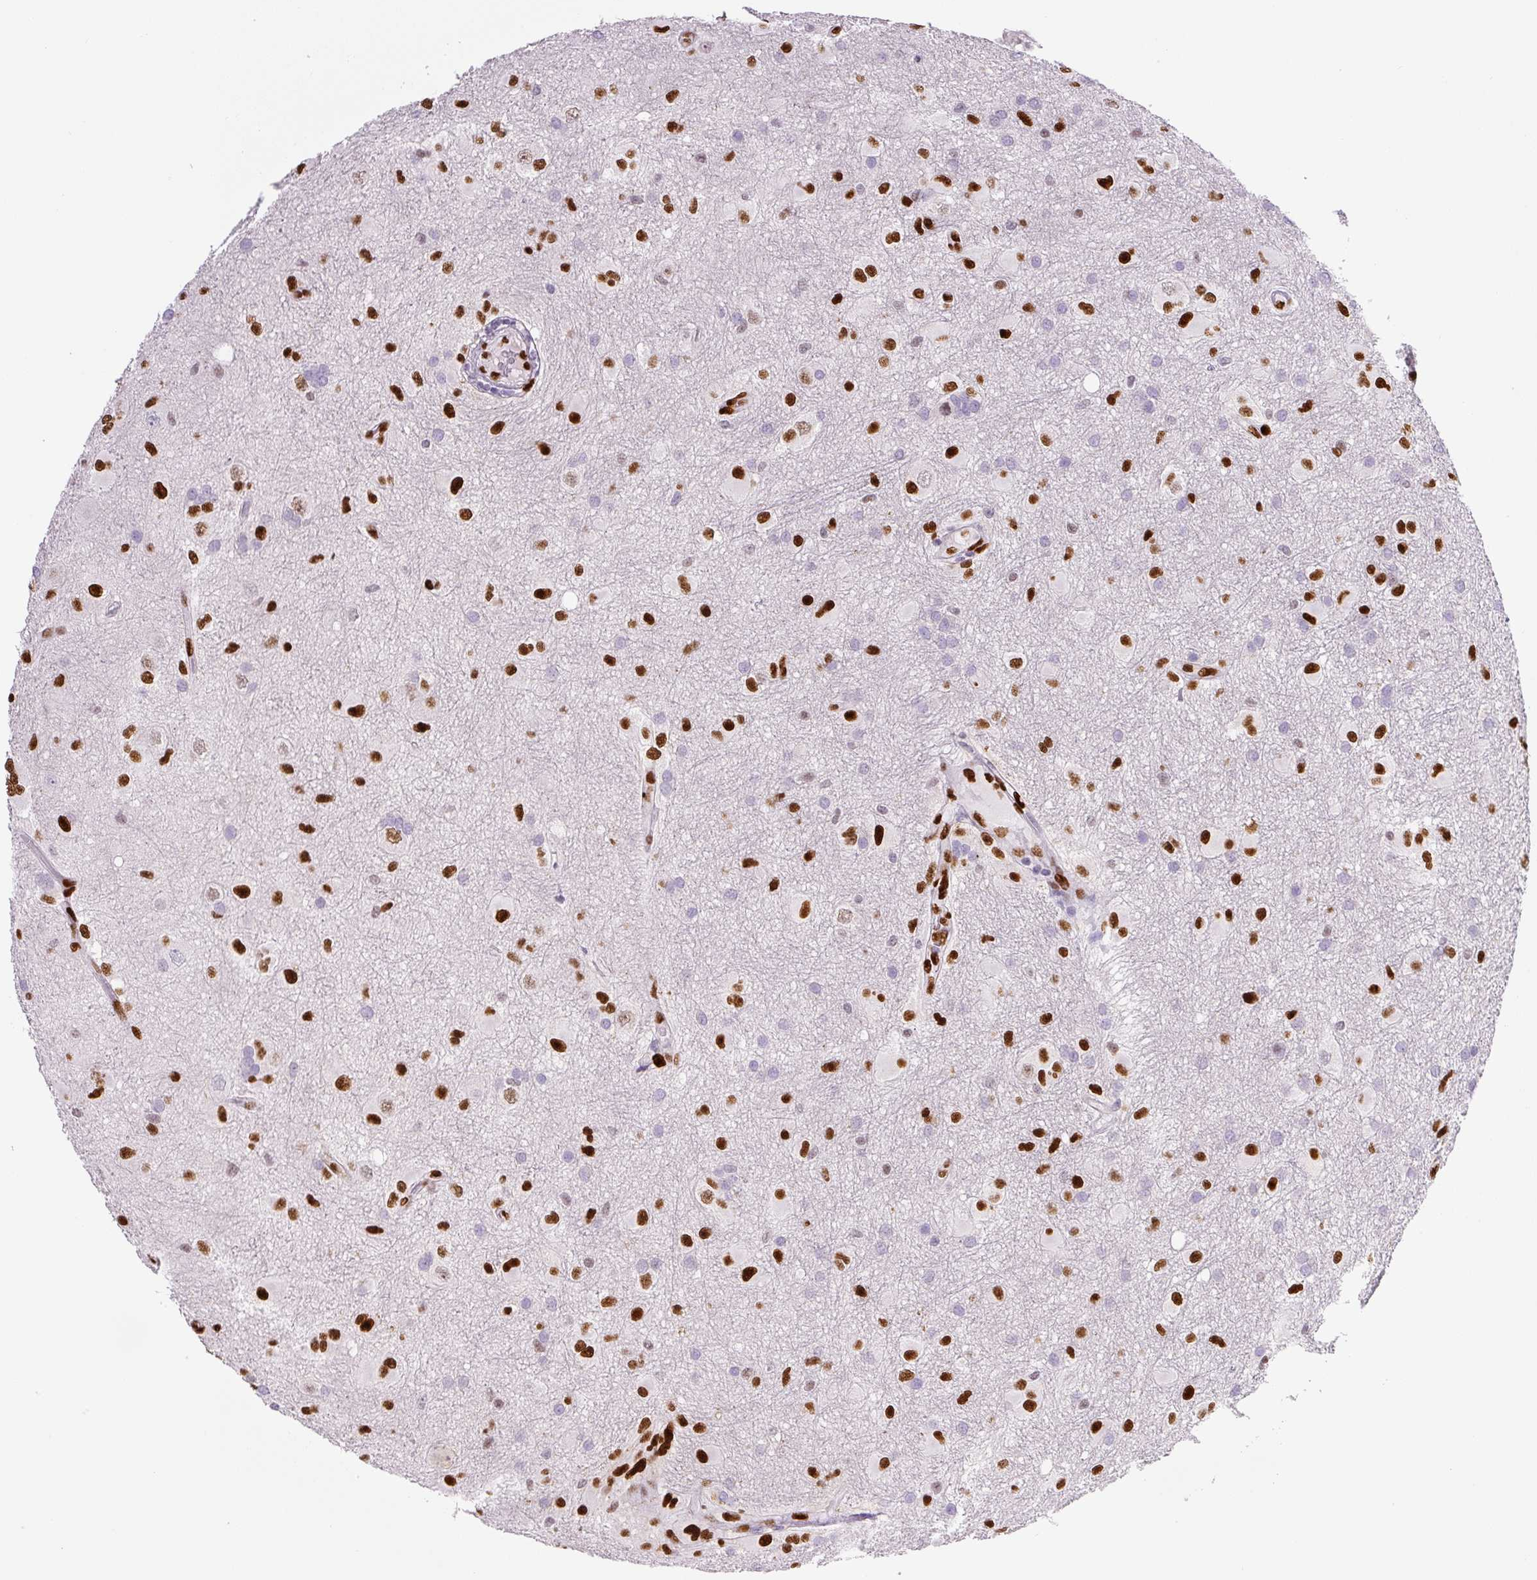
{"staining": {"intensity": "moderate", "quantity": "25%-75%", "location": "nuclear"}, "tissue": "glioma", "cell_type": "Tumor cells", "image_type": "cancer", "snomed": [{"axis": "morphology", "description": "Glioma, malignant, High grade"}, {"axis": "topography", "description": "Brain"}], "caption": "DAB immunohistochemical staining of glioma demonstrates moderate nuclear protein positivity in about 25%-75% of tumor cells. The protein of interest is stained brown, and the nuclei are stained in blue (DAB (3,3'-diaminobenzidine) IHC with brightfield microscopy, high magnification).", "gene": "ZEB1", "patient": {"sex": "male", "age": 53}}